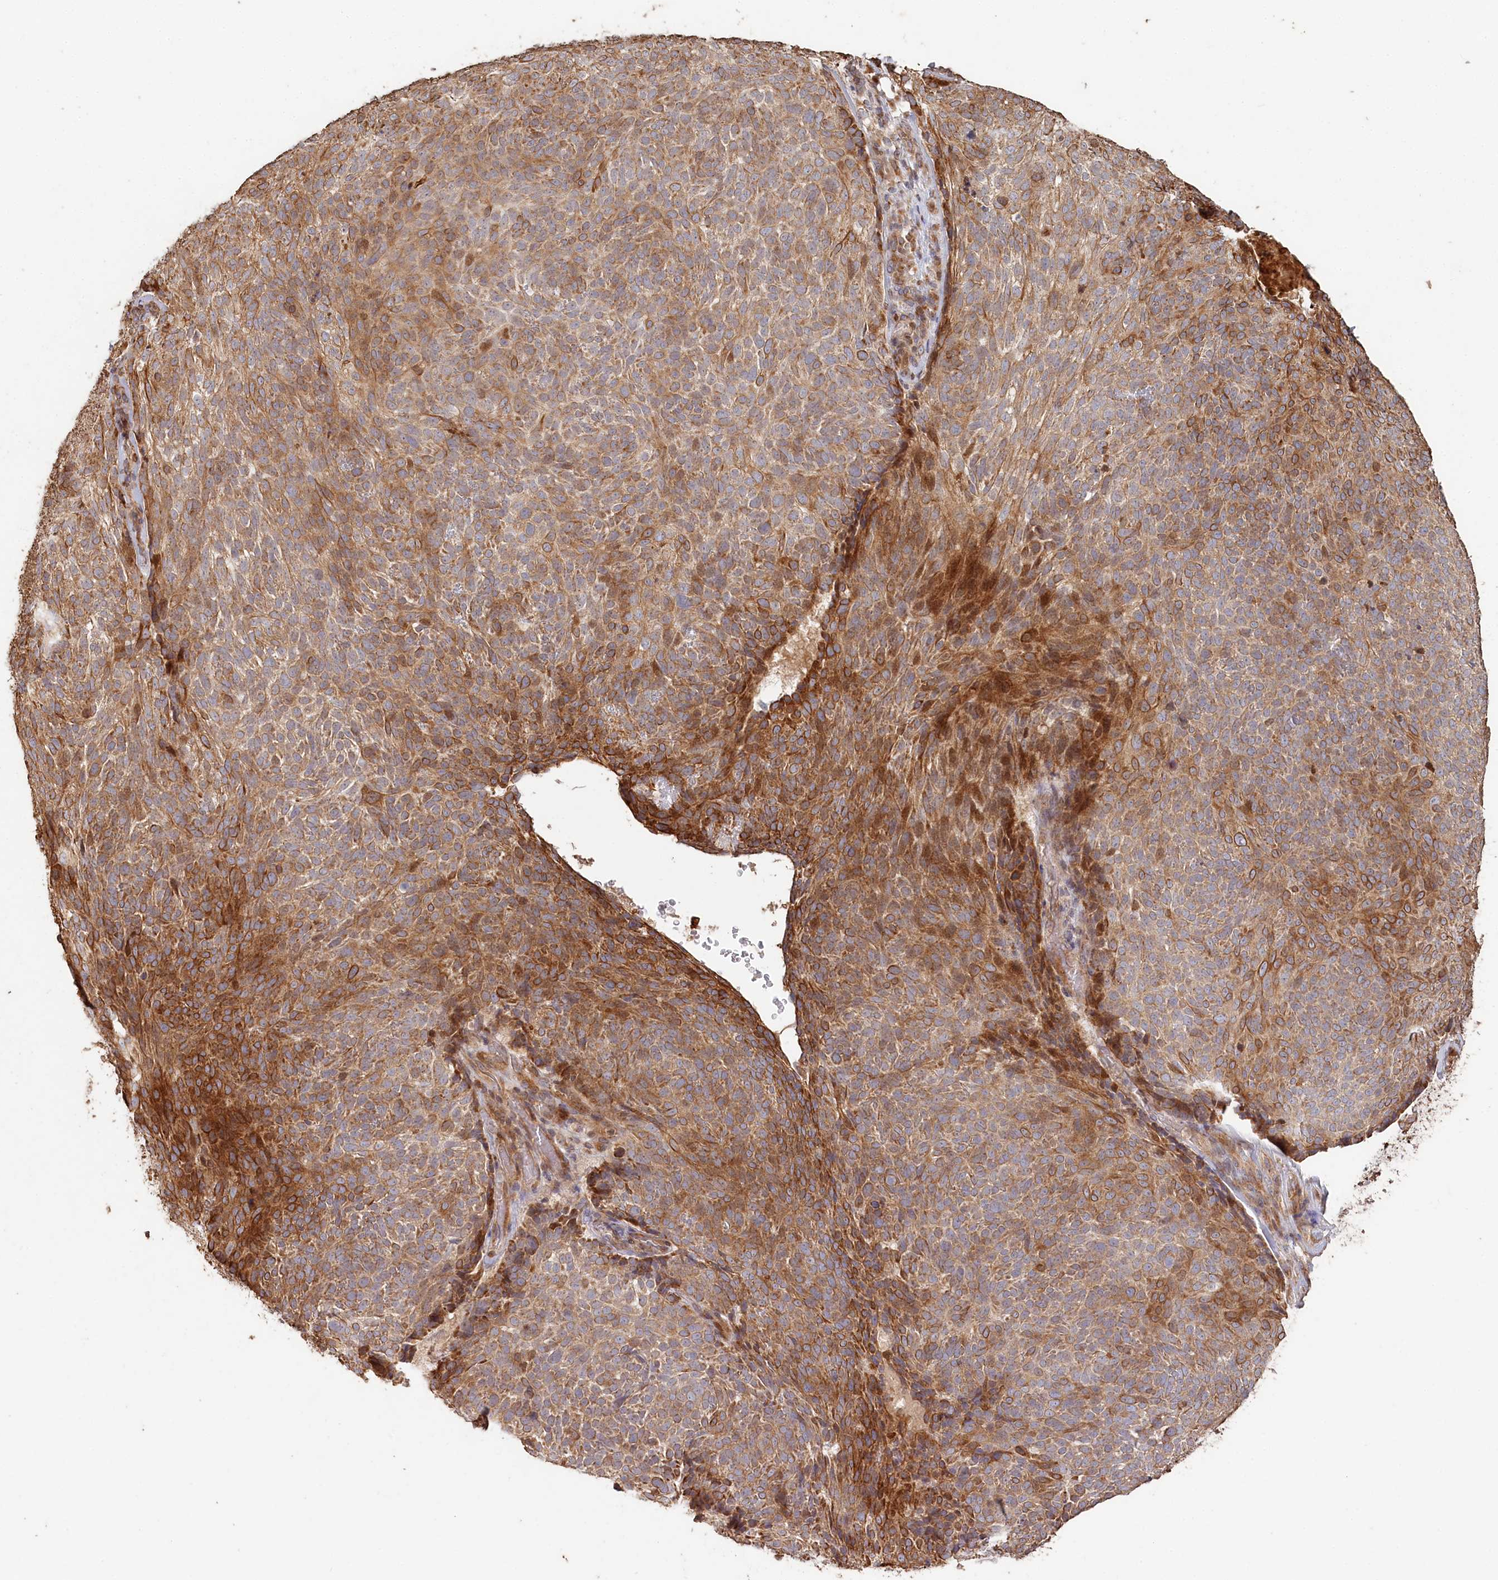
{"staining": {"intensity": "moderate", "quantity": ">75%", "location": "cytoplasmic/membranous"}, "tissue": "skin cancer", "cell_type": "Tumor cells", "image_type": "cancer", "snomed": [{"axis": "morphology", "description": "Basal cell carcinoma"}, {"axis": "topography", "description": "Skin"}], "caption": "This micrograph demonstrates skin cancer stained with immunohistochemistry to label a protein in brown. The cytoplasmic/membranous of tumor cells show moderate positivity for the protein. Nuclei are counter-stained blue.", "gene": "HAL", "patient": {"sex": "male", "age": 85}}